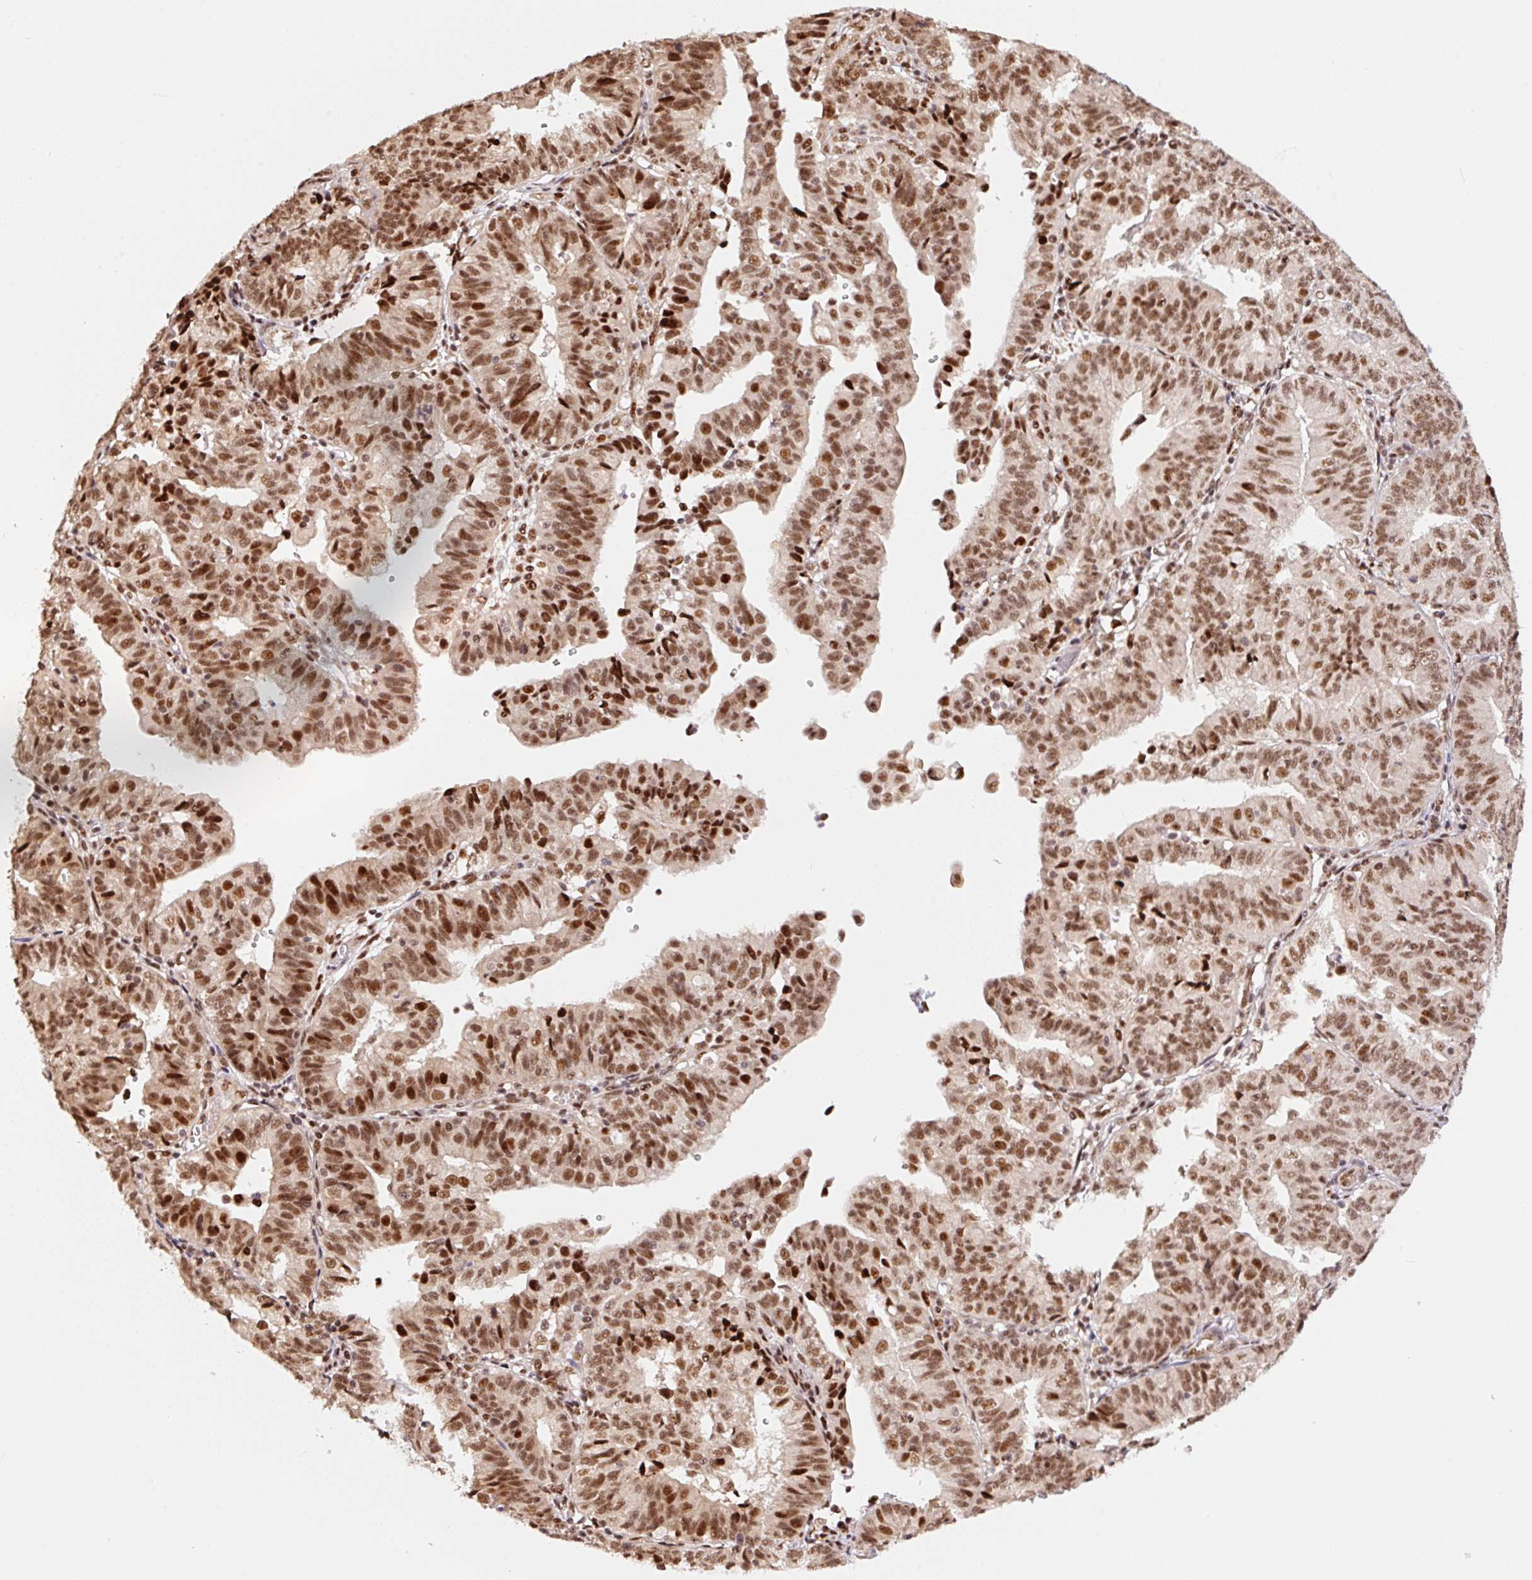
{"staining": {"intensity": "moderate", "quantity": ">75%", "location": "nuclear"}, "tissue": "endometrial cancer", "cell_type": "Tumor cells", "image_type": "cancer", "snomed": [{"axis": "morphology", "description": "Adenocarcinoma, NOS"}, {"axis": "topography", "description": "Endometrium"}], "caption": "About >75% of tumor cells in endometrial adenocarcinoma exhibit moderate nuclear protein staining as visualized by brown immunohistochemical staining.", "gene": "INTS8", "patient": {"sex": "female", "age": 56}}